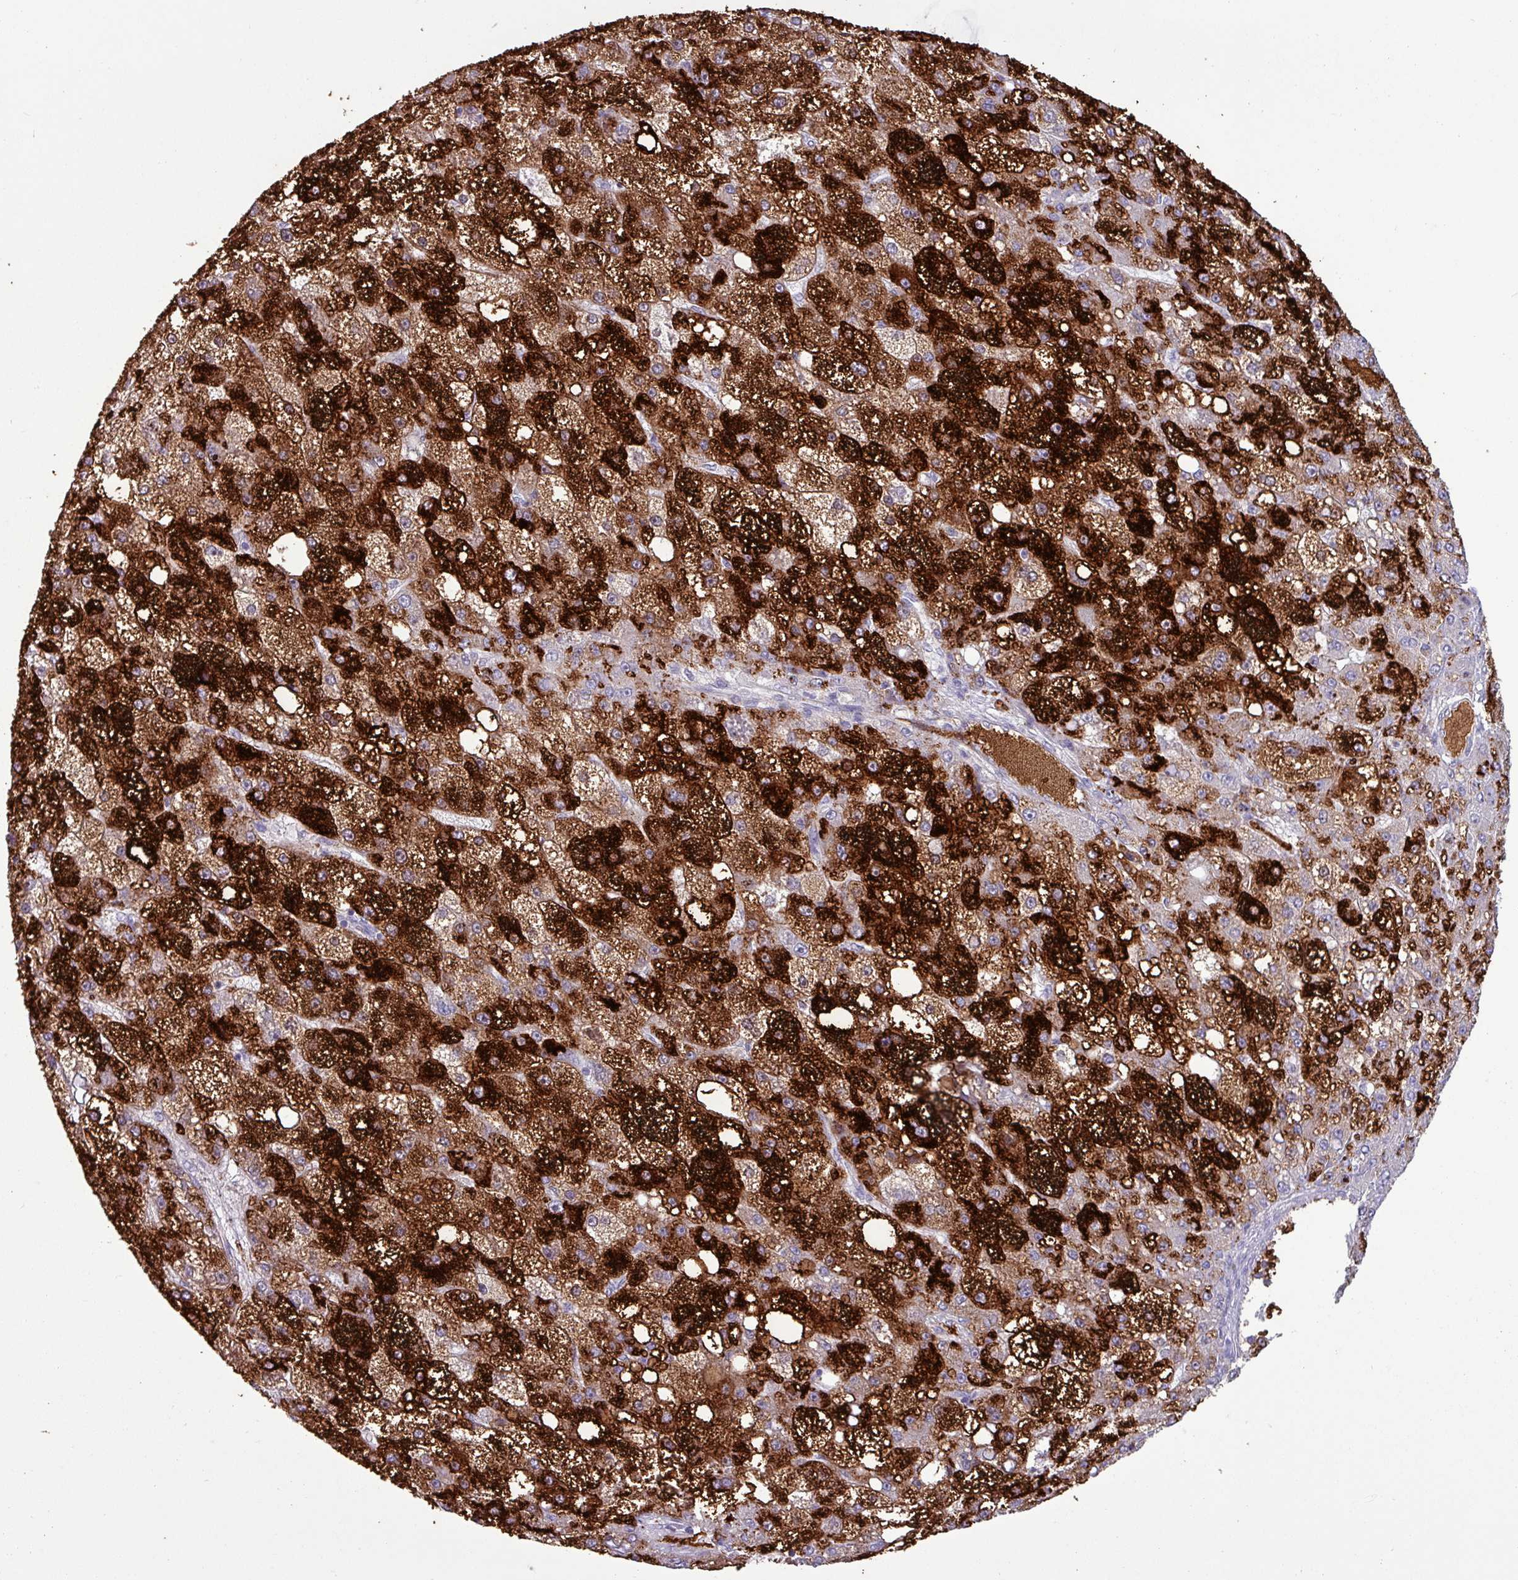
{"staining": {"intensity": "strong", "quantity": ">75%", "location": "cytoplasmic/membranous"}, "tissue": "liver cancer", "cell_type": "Tumor cells", "image_type": "cancer", "snomed": [{"axis": "morphology", "description": "Carcinoma, Hepatocellular, NOS"}, {"axis": "topography", "description": "Liver"}], "caption": "Immunohistochemistry (IHC) micrograph of neoplastic tissue: hepatocellular carcinoma (liver) stained using immunohistochemistry exhibits high levels of strong protein expression localized specifically in the cytoplasmic/membranous of tumor cells, appearing as a cytoplasmic/membranous brown color.", "gene": "PLIN2", "patient": {"sex": "male", "age": 67}}